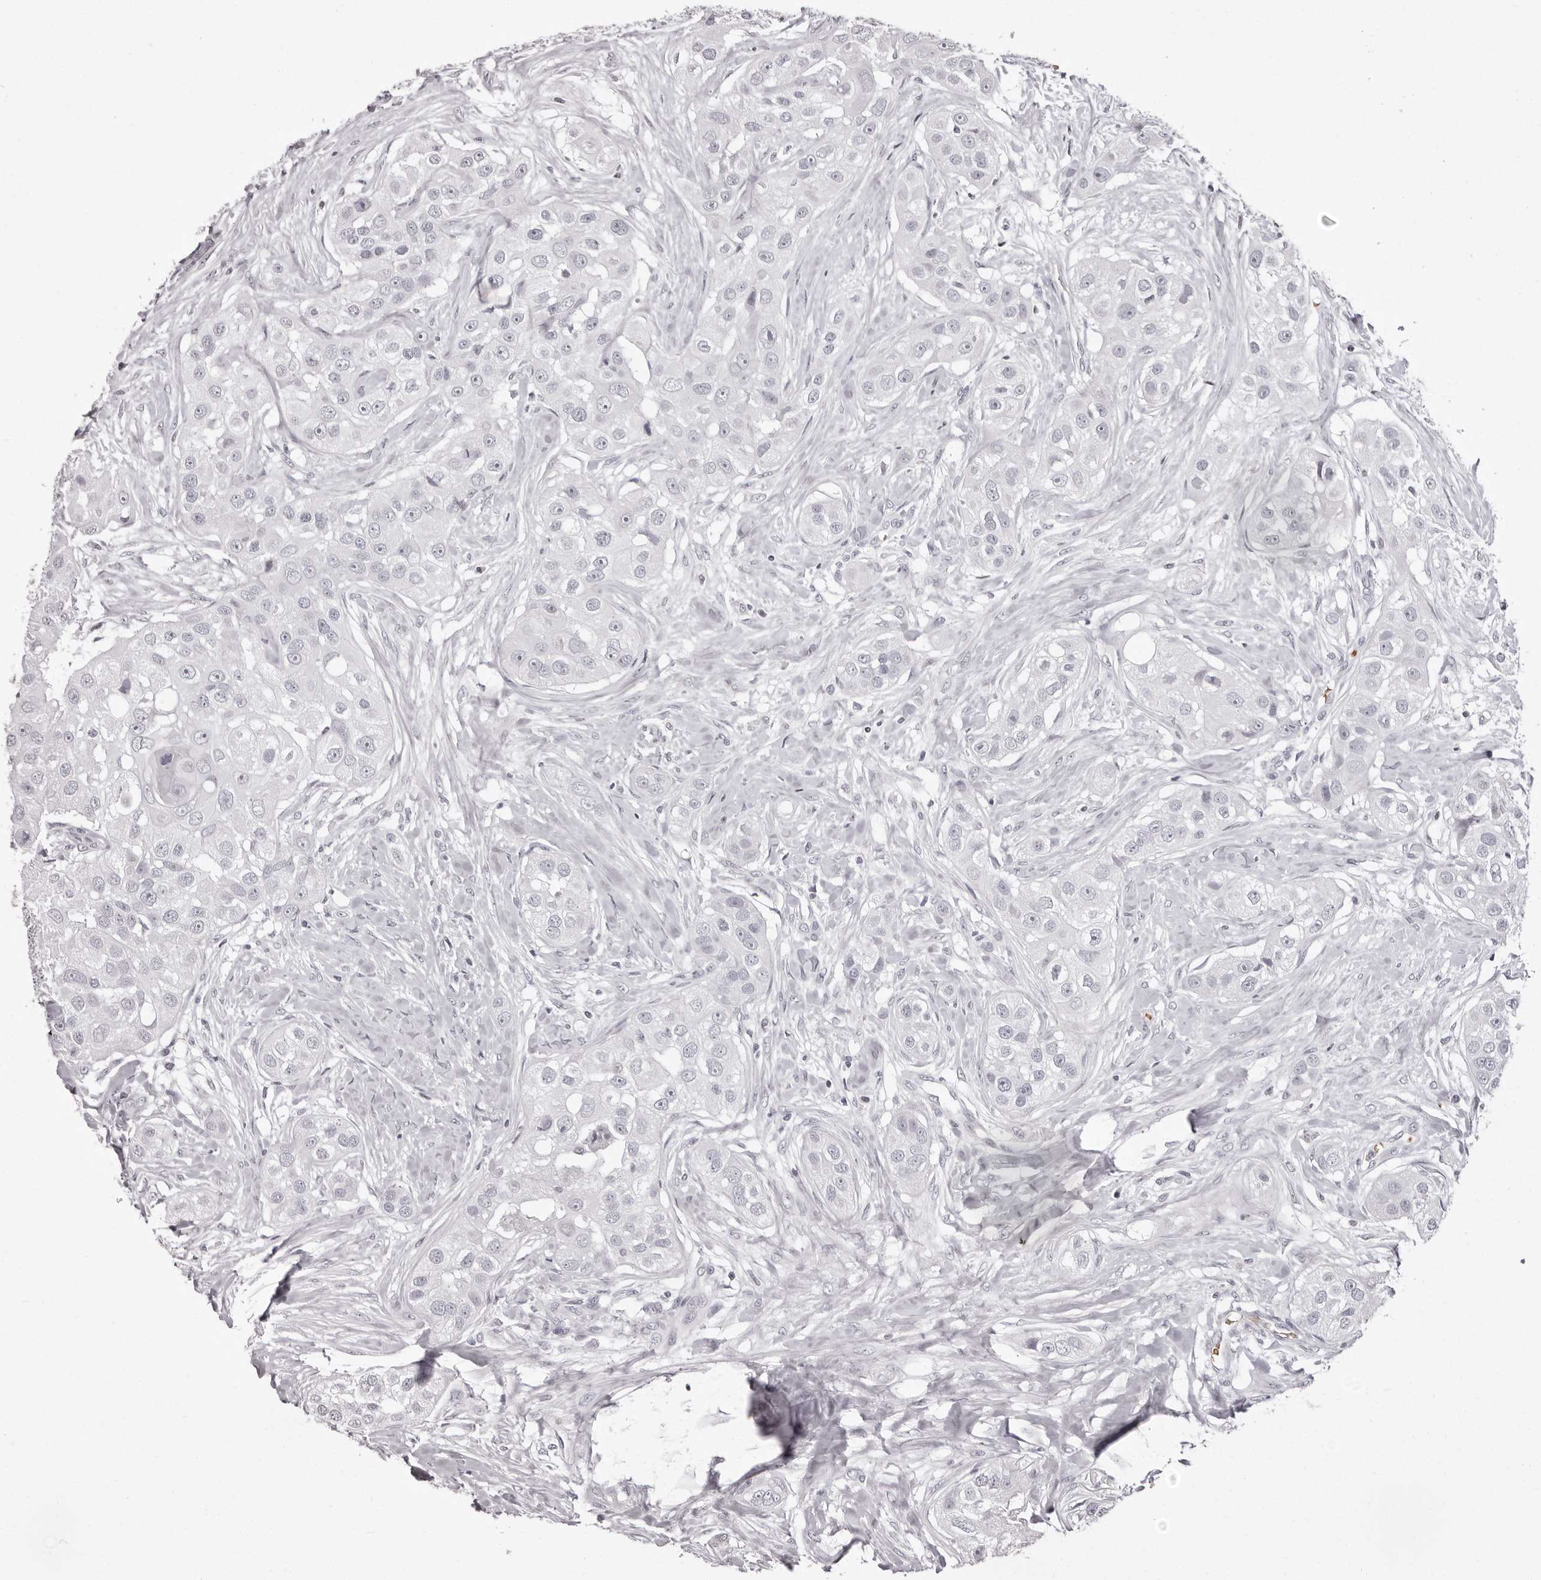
{"staining": {"intensity": "negative", "quantity": "none", "location": "none"}, "tissue": "head and neck cancer", "cell_type": "Tumor cells", "image_type": "cancer", "snomed": [{"axis": "morphology", "description": "Normal tissue, NOS"}, {"axis": "morphology", "description": "Squamous cell carcinoma, NOS"}, {"axis": "topography", "description": "Skeletal muscle"}, {"axis": "topography", "description": "Head-Neck"}], "caption": "DAB (3,3'-diaminobenzidine) immunohistochemical staining of human head and neck squamous cell carcinoma shows no significant positivity in tumor cells. The staining is performed using DAB (3,3'-diaminobenzidine) brown chromogen with nuclei counter-stained in using hematoxylin.", "gene": "C8orf74", "patient": {"sex": "male", "age": 51}}